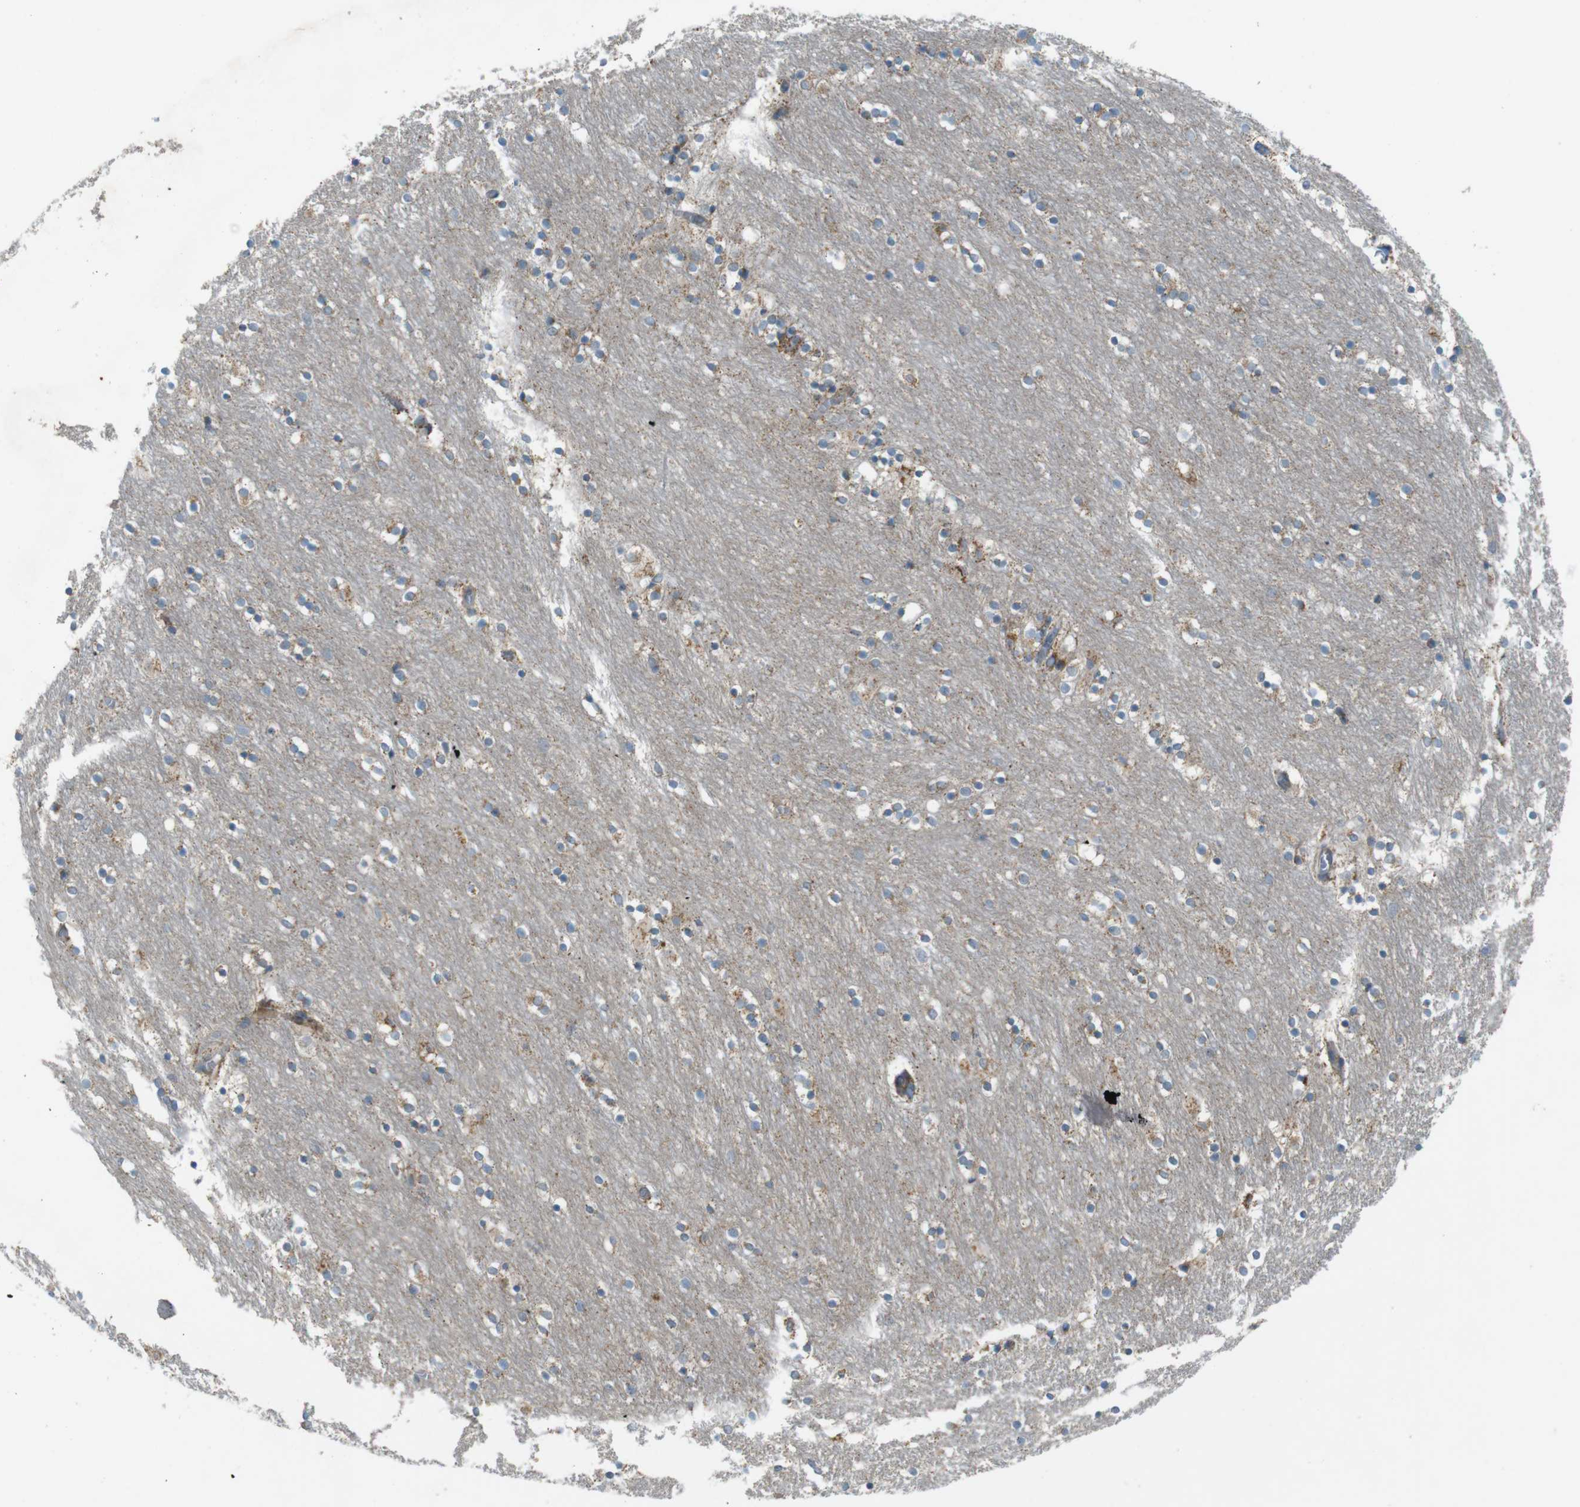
{"staining": {"intensity": "moderate", "quantity": "25%-75%", "location": "cytoplasmic/membranous"}, "tissue": "caudate", "cell_type": "Glial cells", "image_type": "normal", "snomed": [{"axis": "morphology", "description": "Normal tissue, NOS"}, {"axis": "topography", "description": "Lateral ventricle wall"}], "caption": "DAB (3,3'-diaminobenzidine) immunohistochemical staining of benign caudate exhibits moderate cytoplasmic/membranous protein expression in about 25%-75% of glial cells.", "gene": "ZDHHC20", "patient": {"sex": "female", "age": 54}}